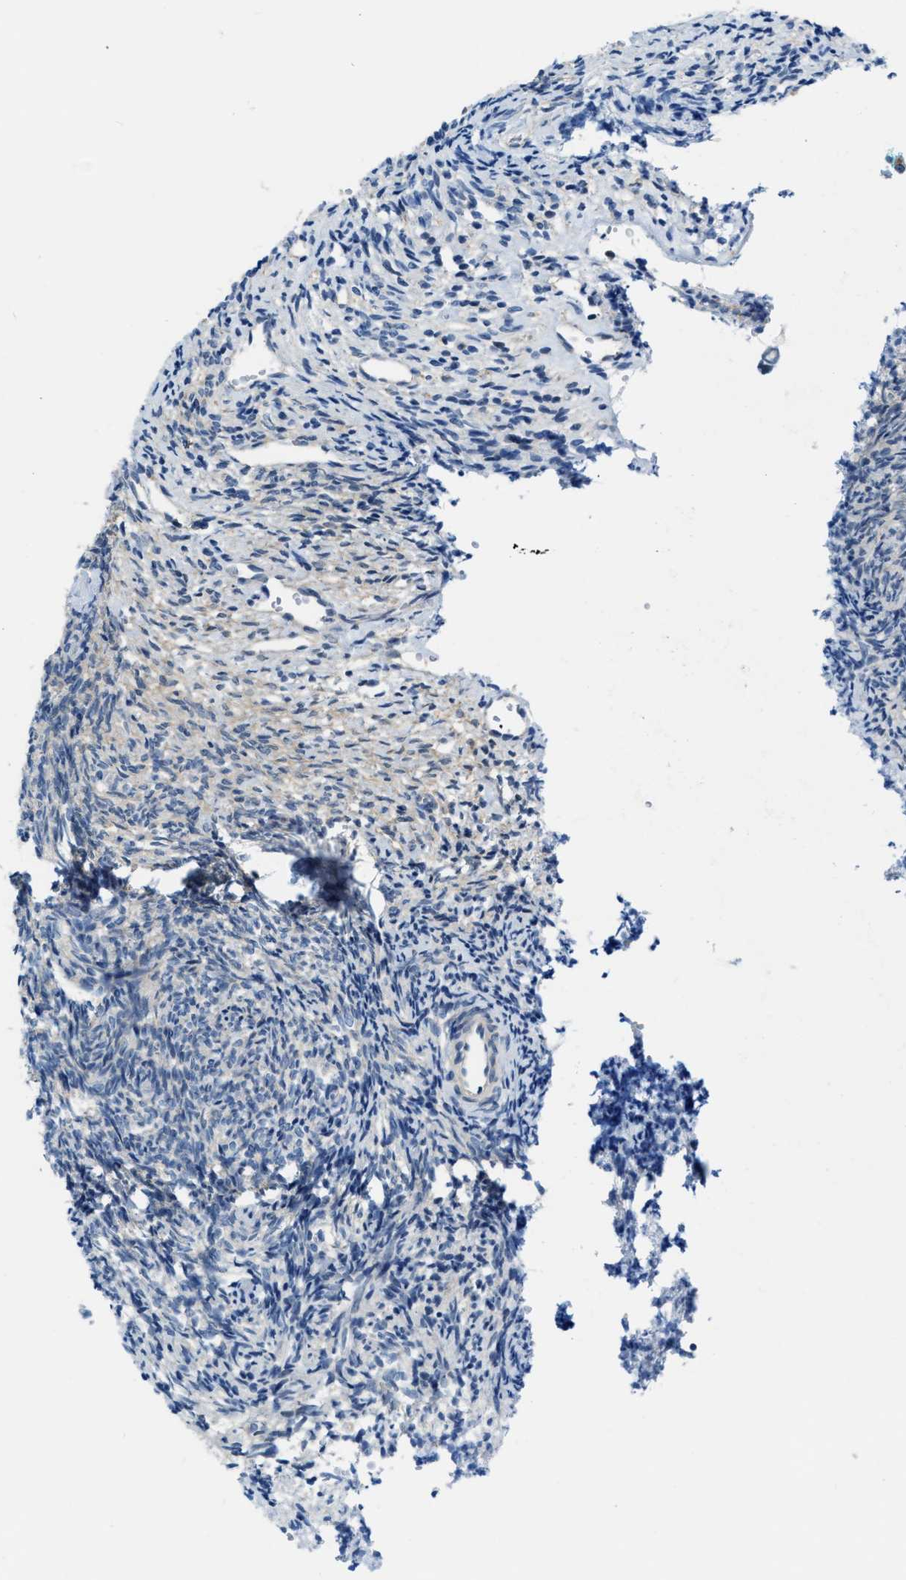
{"staining": {"intensity": "weak", "quantity": "<25%", "location": "cytoplasmic/membranous"}, "tissue": "ovary", "cell_type": "Ovarian stroma cells", "image_type": "normal", "snomed": [{"axis": "morphology", "description": "Normal tissue, NOS"}, {"axis": "topography", "description": "Ovary"}], "caption": "Immunohistochemical staining of unremarkable ovary shows no significant expression in ovarian stroma cells.", "gene": "PHRF1", "patient": {"sex": "female", "age": 41}}